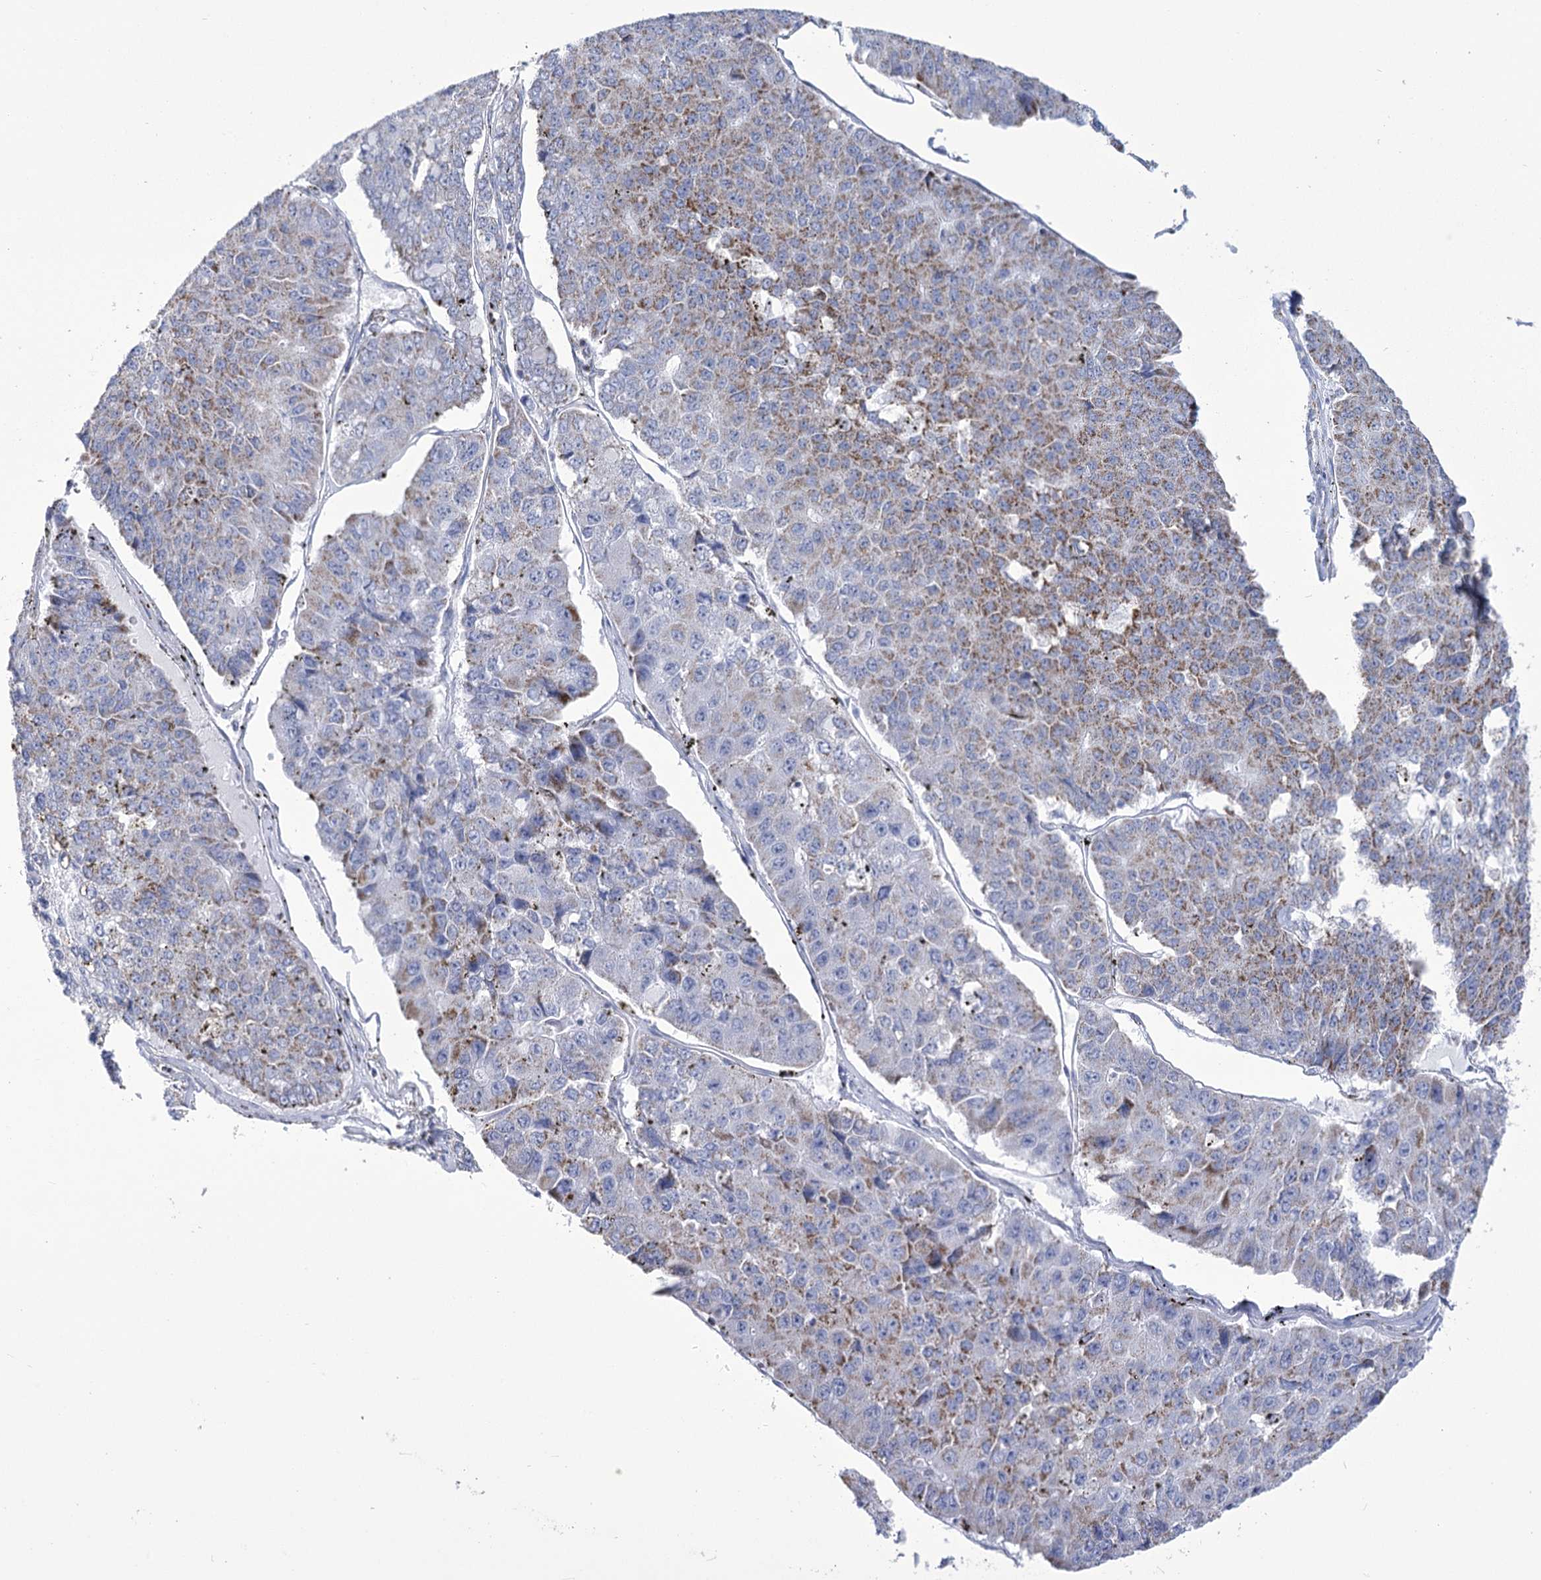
{"staining": {"intensity": "strong", "quantity": "25%-75%", "location": "cytoplasmic/membranous"}, "tissue": "pancreatic cancer", "cell_type": "Tumor cells", "image_type": "cancer", "snomed": [{"axis": "morphology", "description": "Adenocarcinoma, NOS"}, {"axis": "topography", "description": "Pancreas"}], "caption": "Adenocarcinoma (pancreatic) tissue displays strong cytoplasmic/membranous staining in approximately 25%-75% of tumor cells", "gene": "PDHB", "patient": {"sex": "male", "age": 50}}